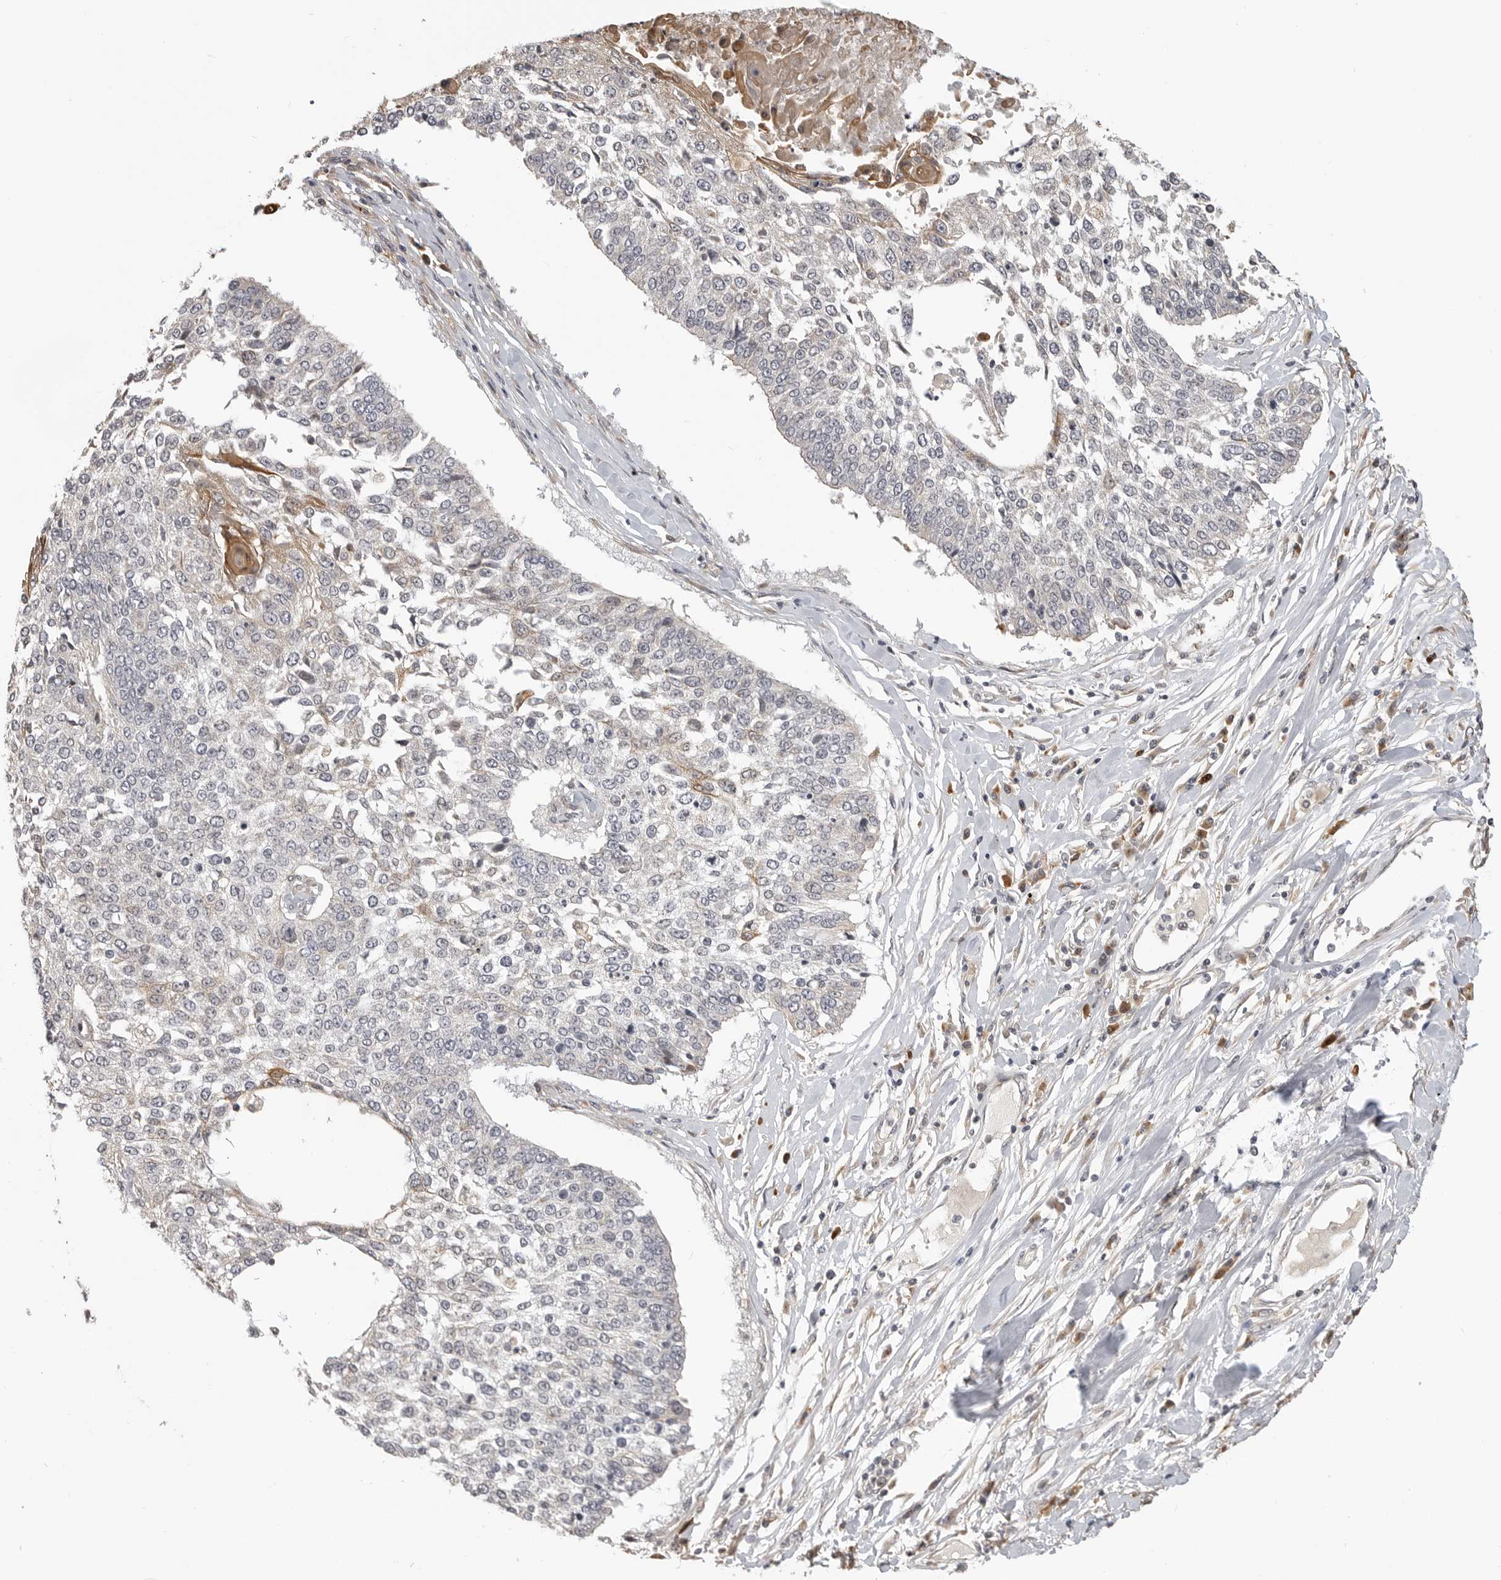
{"staining": {"intensity": "weak", "quantity": "<25%", "location": "cytoplasmic/membranous"}, "tissue": "lung cancer", "cell_type": "Tumor cells", "image_type": "cancer", "snomed": [{"axis": "morphology", "description": "Normal tissue, NOS"}, {"axis": "morphology", "description": "Squamous cell carcinoma, NOS"}, {"axis": "topography", "description": "Cartilage tissue"}, {"axis": "topography", "description": "Bronchus"}, {"axis": "topography", "description": "Lung"}, {"axis": "topography", "description": "Peripheral nerve tissue"}], "caption": "There is no significant positivity in tumor cells of squamous cell carcinoma (lung). Brightfield microscopy of immunohistochemistry (IHC) stained with DAB (brown) and hematoxylin (blue), captured at high magnification.", "gene": "IDO1", "patient": {"sex": "female", "age": 49}}